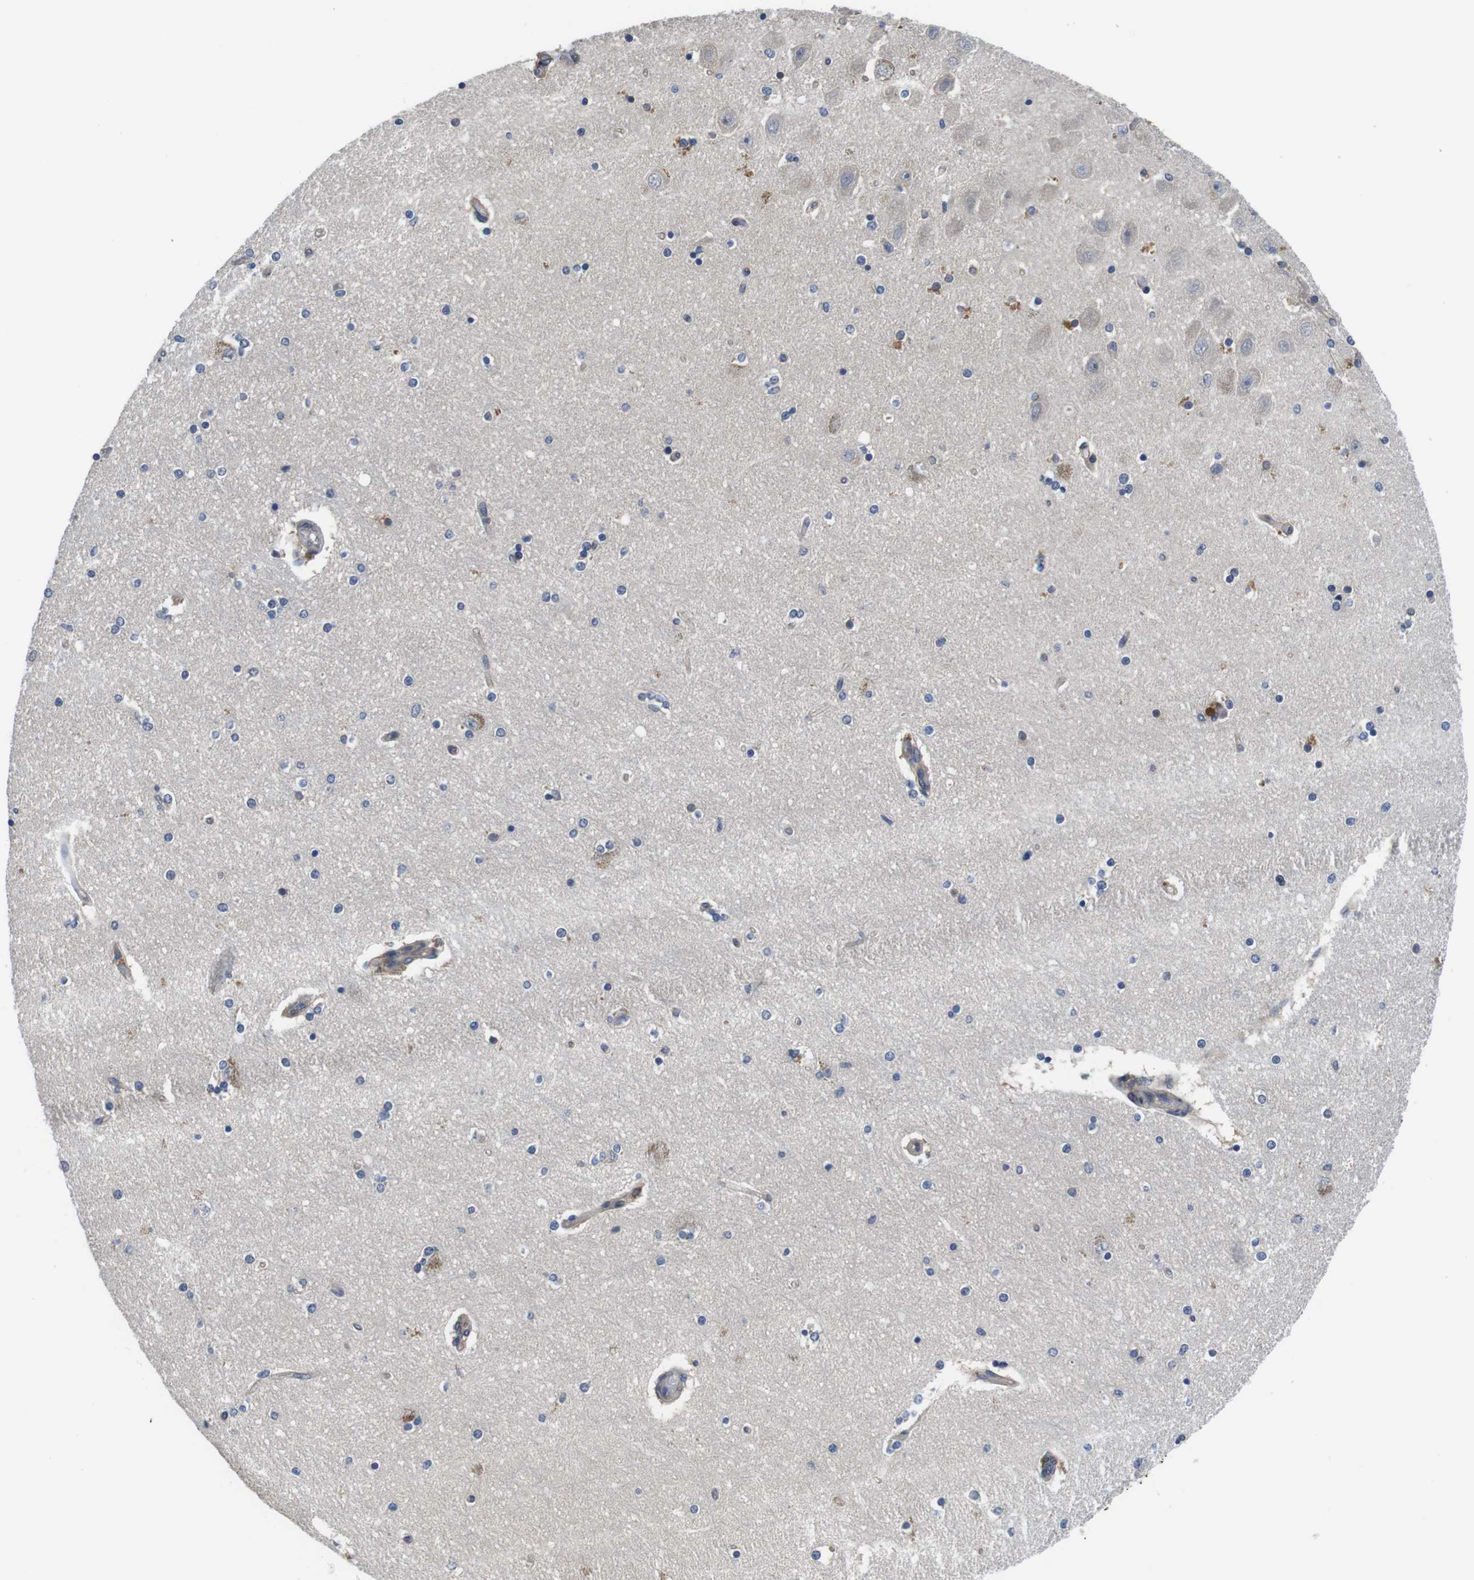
{"staining": {"intensity": "negative", "quantity": "none", "location": "none"}, "tissue": "hippocampus", "cell_type": "Glial cells", "image_type": "normal", "snomed": [{"axis": "morphology", "description": "Normal tissue, NOS"}, {"axis": "topography", "description": "Hippocampus"}], "caption": "The immunohistochemistry (IHC) photomicrograph has no significant staining in glial cells of hippocampus. Brightfield microscopy of immunohistochemistry (IHC) stained with DAB (brown) and hematoxylin (blue), captured at high magnification.", "gene": "FADD", "patient": {"sex": "female", "age": 54}}